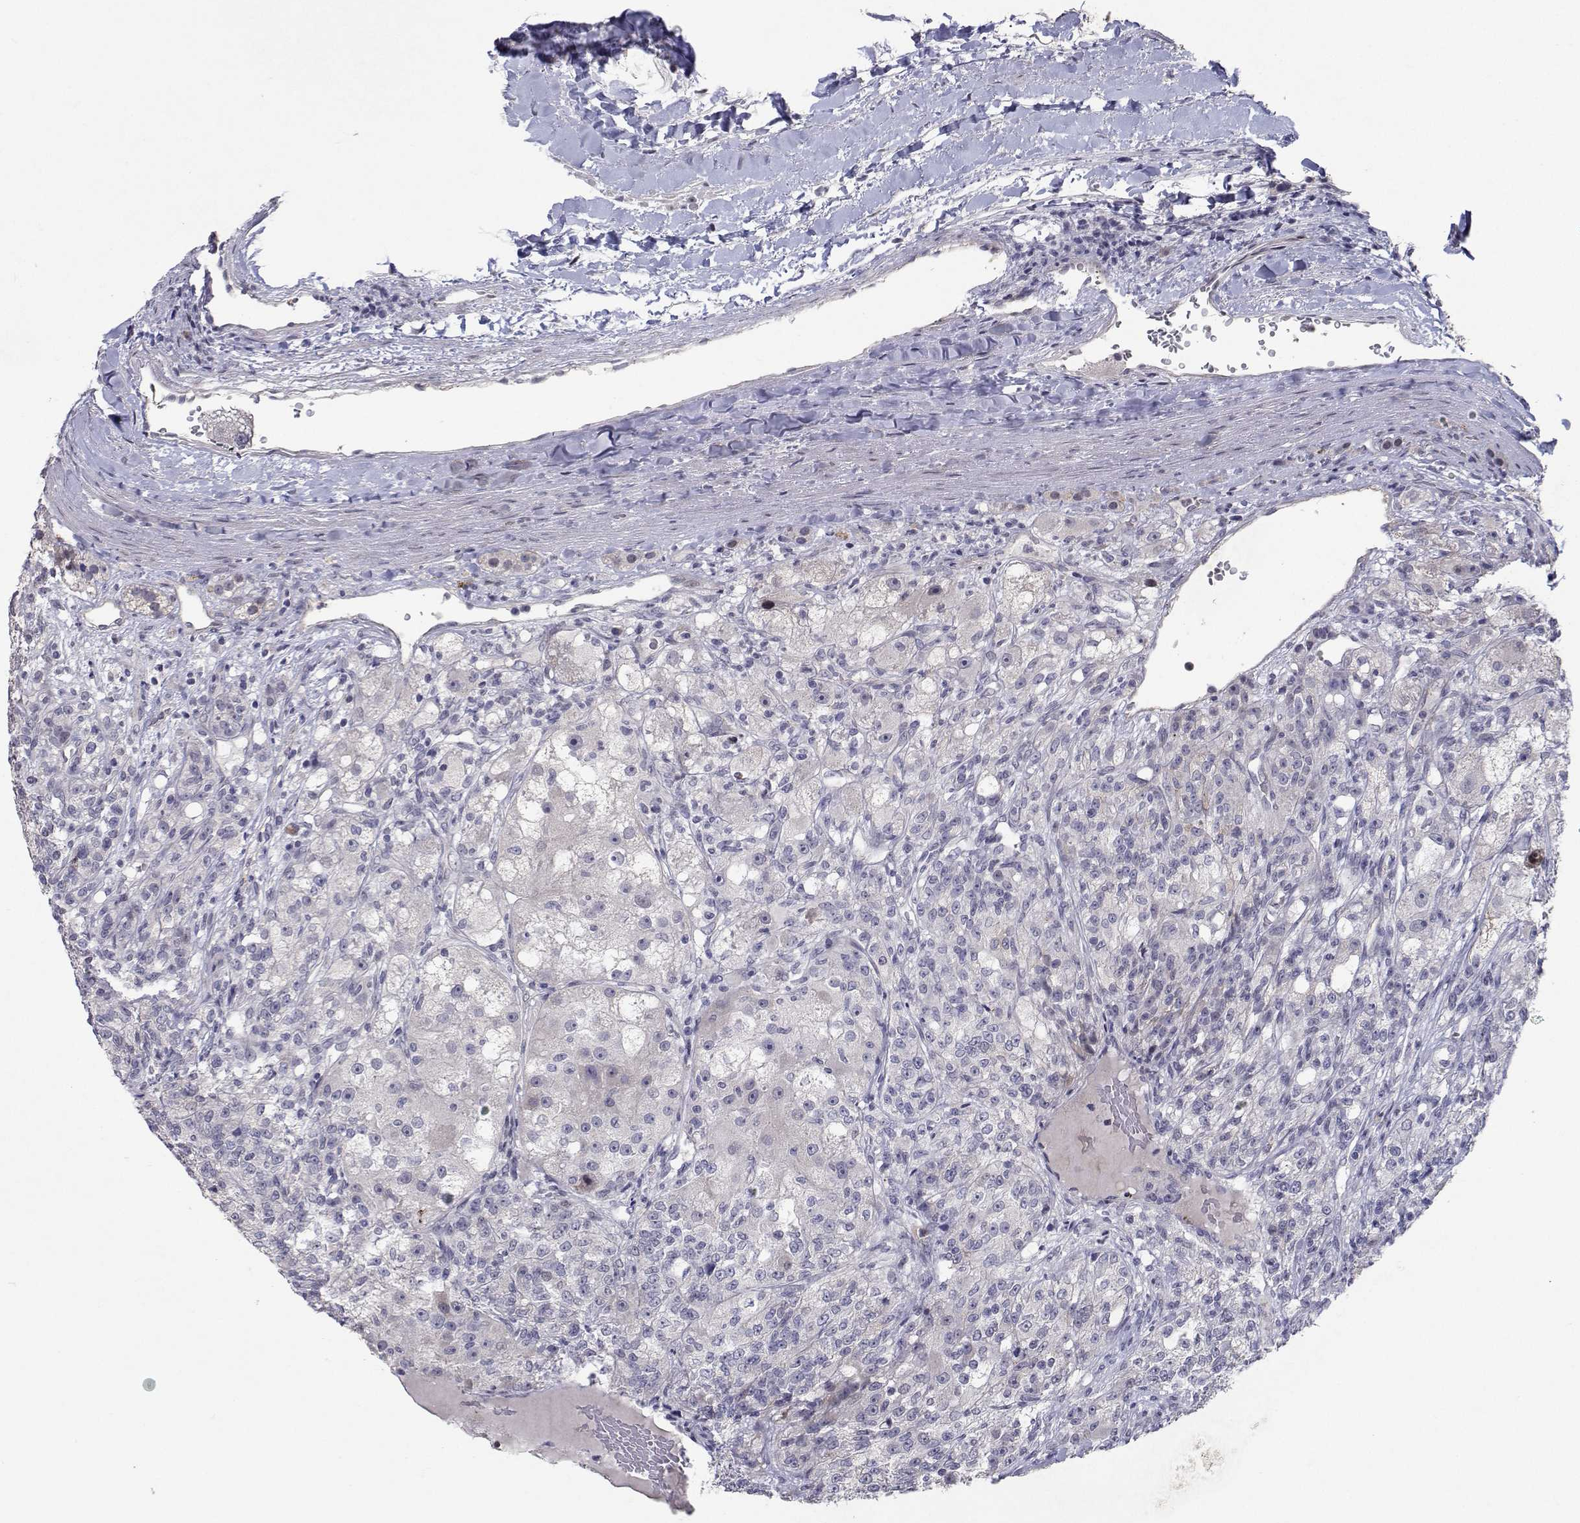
{"staining": {"intensity": "negative", "quantity": "none", "location": "none"}, "tissue": "renal cancer", "cell_type": "Tumor cells", "image_type": "cancer", "snomed": [{"axis": "morphology", "description": "Adenocarcinoma, NOS"}, {"axis": "topography", "description": "Kidney"}], "caption": "Renal adenocarcinoma was stained to show a protein in brown. There is no significant staining in tumor cells.", "gene": "RBPJL", "patient": {"sex": "female", "age": 63}}